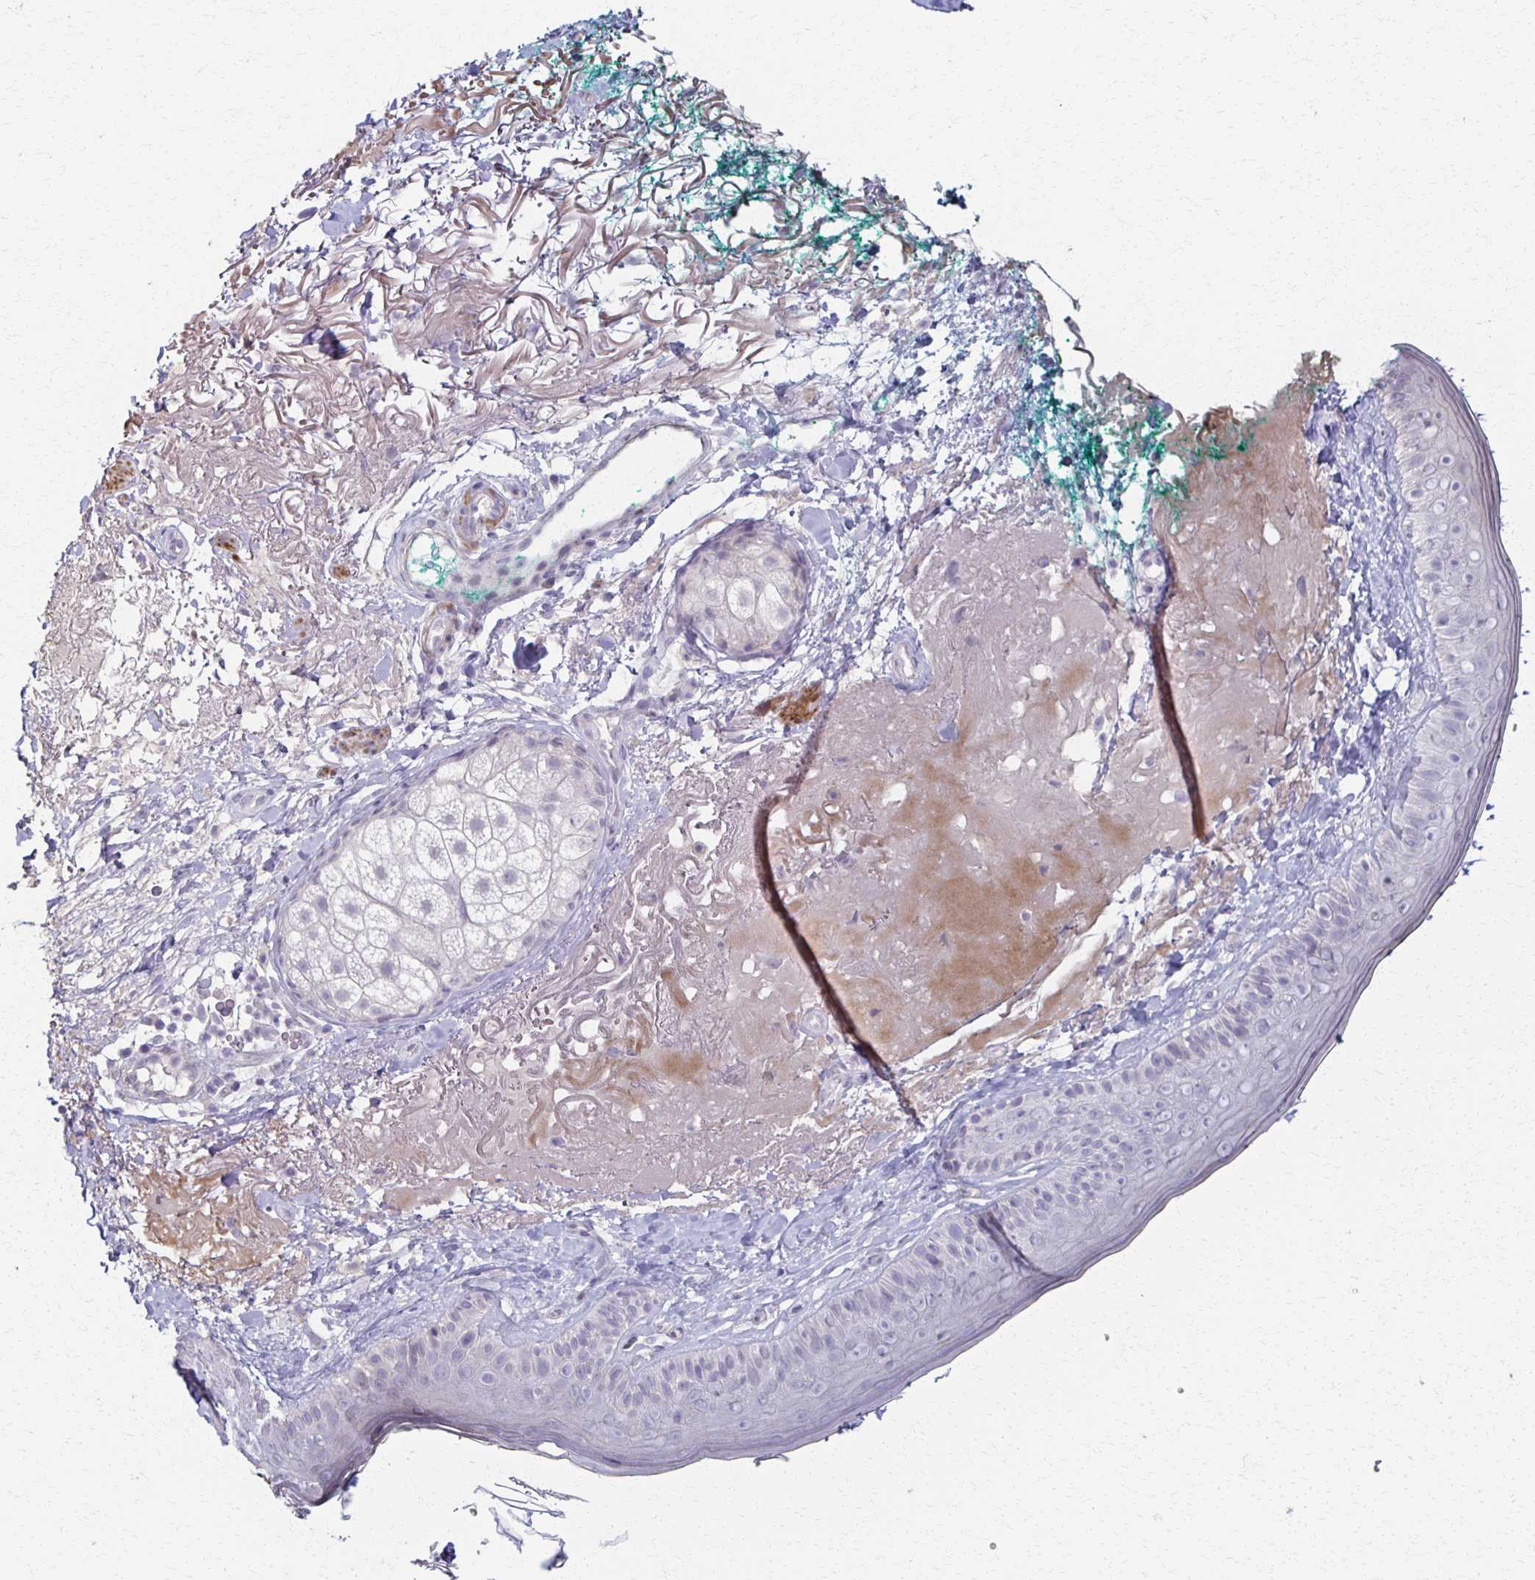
{"staining": {"intensity": "negative", "quantity": "none", "location": "none"}, "tissue": "skin", "cell_type": "Fibroblasts", "image_type": "normal", "snomed": [{"axis": "morphology", "description": "Normal tissue, NOS"}, {"axis": "topography", "description": "Skin"}], "caption": "Immunohistochemical staining of normal human skin displays no significant expression in fibroblasts.", "gene": "FOXO4", "patient": {"sex": "male", "age": 73}}